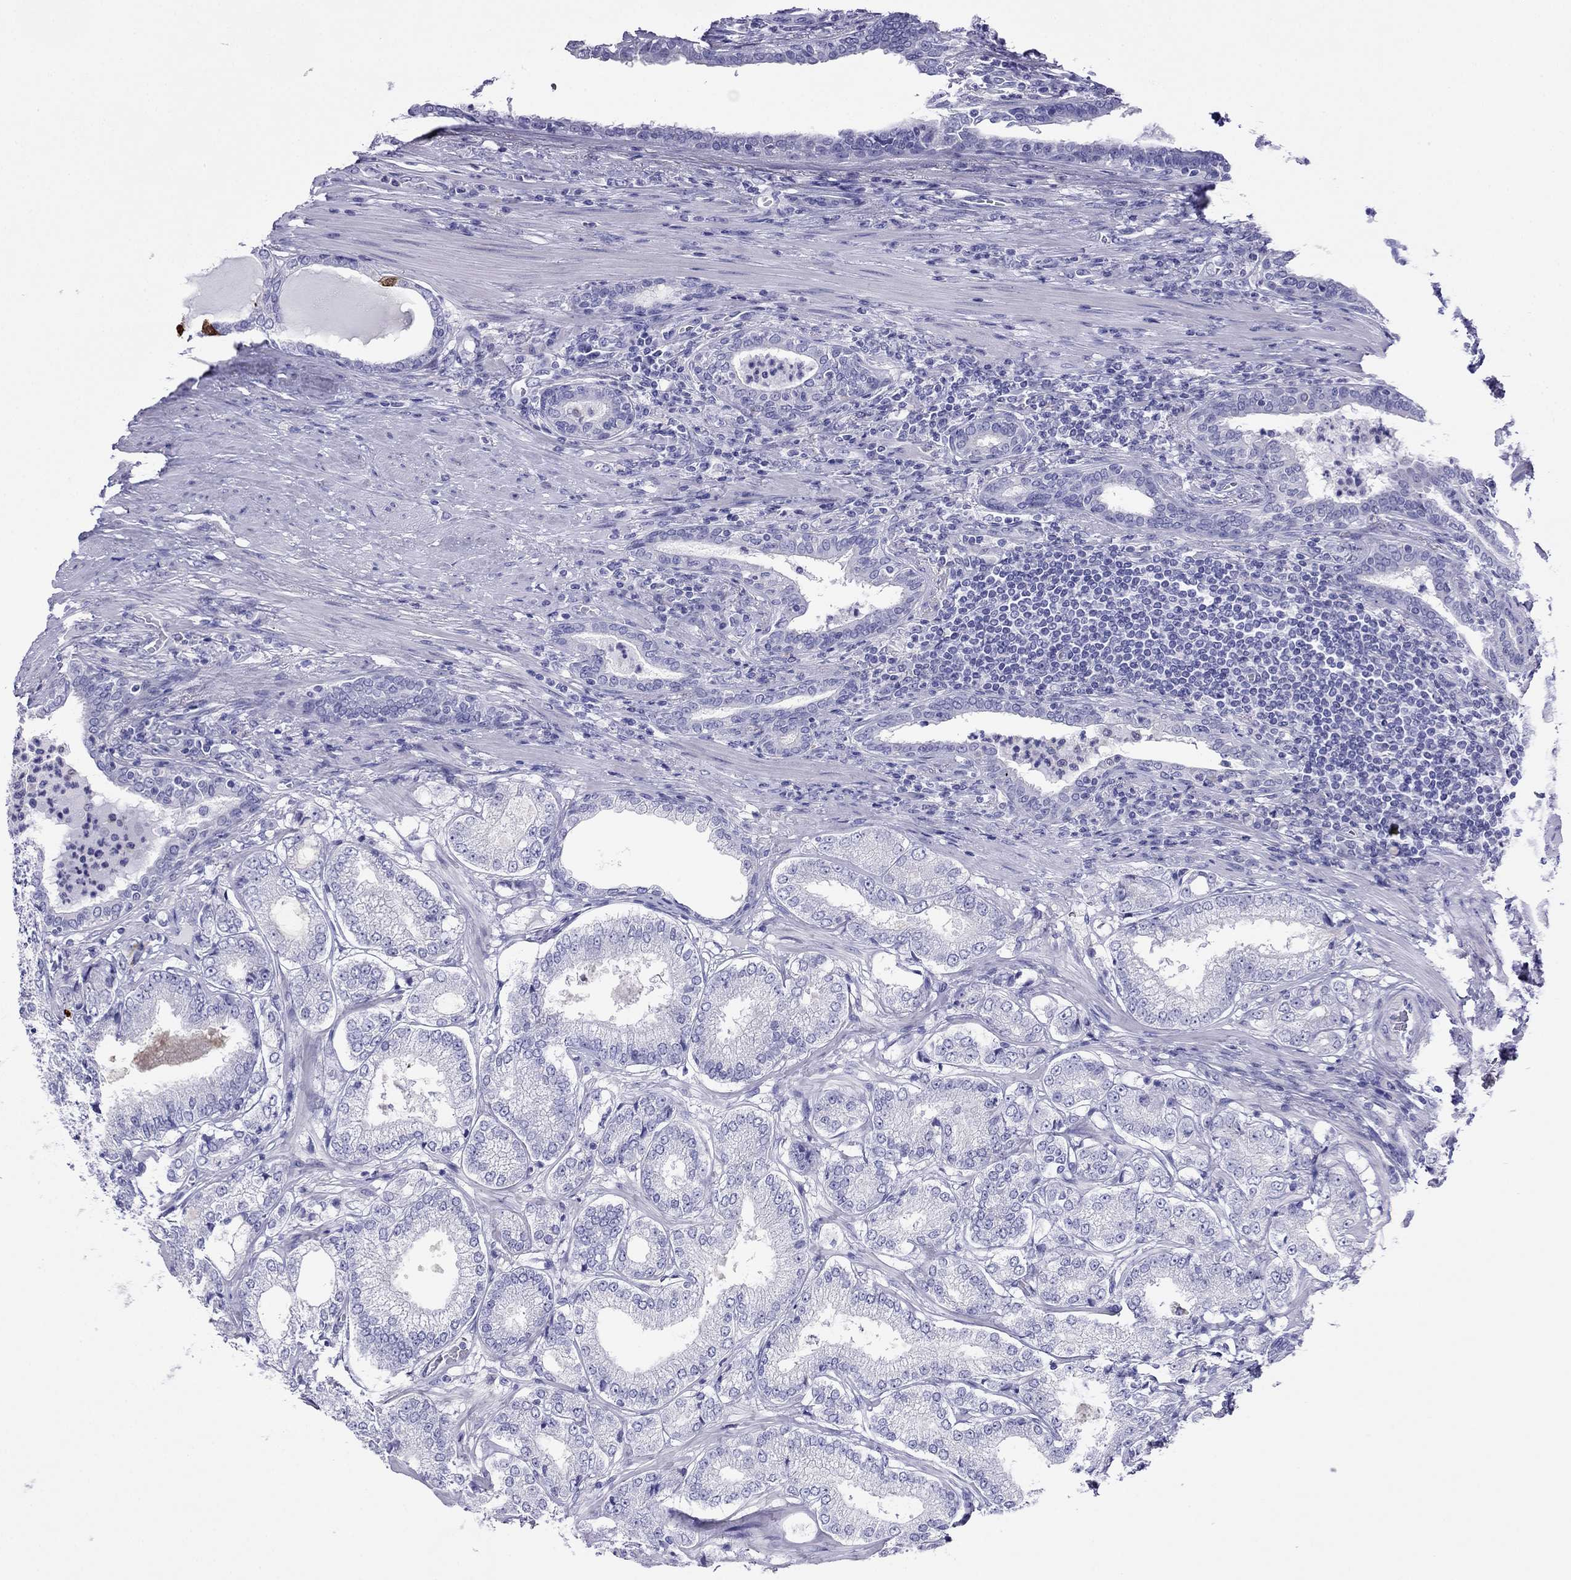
{"staining": {"intensity": "negative", "quantity": "none", "location": "none"}, "tissue": "prostate cancer", "cell_type": "Tumor cells", "image_type": "cancer", "snomed": [{"axis": "morphology", "description": "Adenocarcinoma, NOS"}, {"axis": "topography", "description": "Prostate"}], "caption": "This is an immunohistochemistry (IHC) image of human adenocarcinoma (prostate). There is no staining in tumor cells.", "gene": "PCDHA6", "patient": {"sex": "male", "age": 65}}